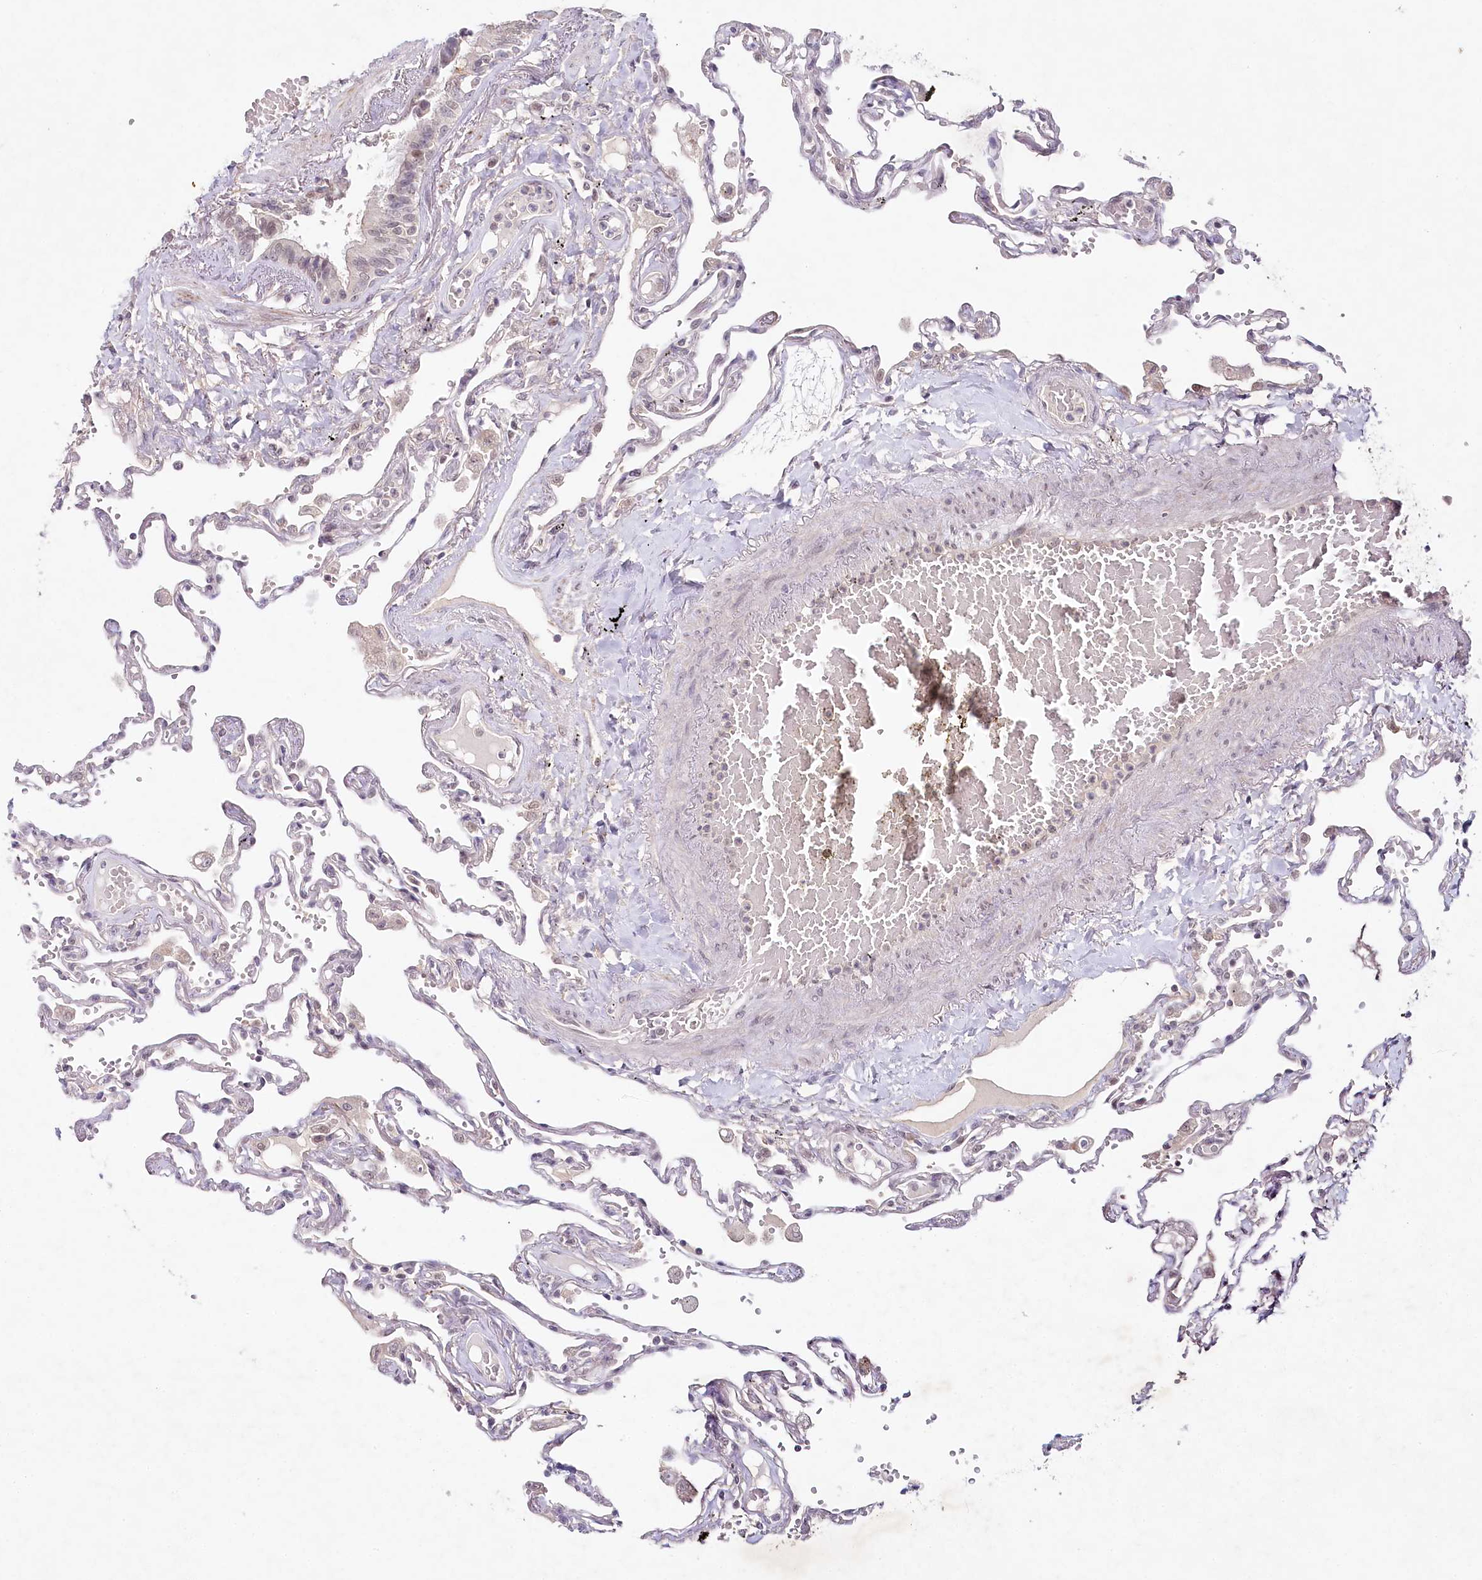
{"staining": {"intensity": "negative", "quantity": "none", "location": "none"}, "tissue": "lung", "cell_type": "Alveolar cells", "image_type": "normal", "snomed": [{"axis": "morphology", "description": "Normal tissue, NOS"}, {"axis": "topography", "description": "Lung"}], "caption": "The photomicrograph exhibits no staining of alveolar cells in normal lung.", "gene": "AMTN", "patient": {"sex": "female", "age": 67}}